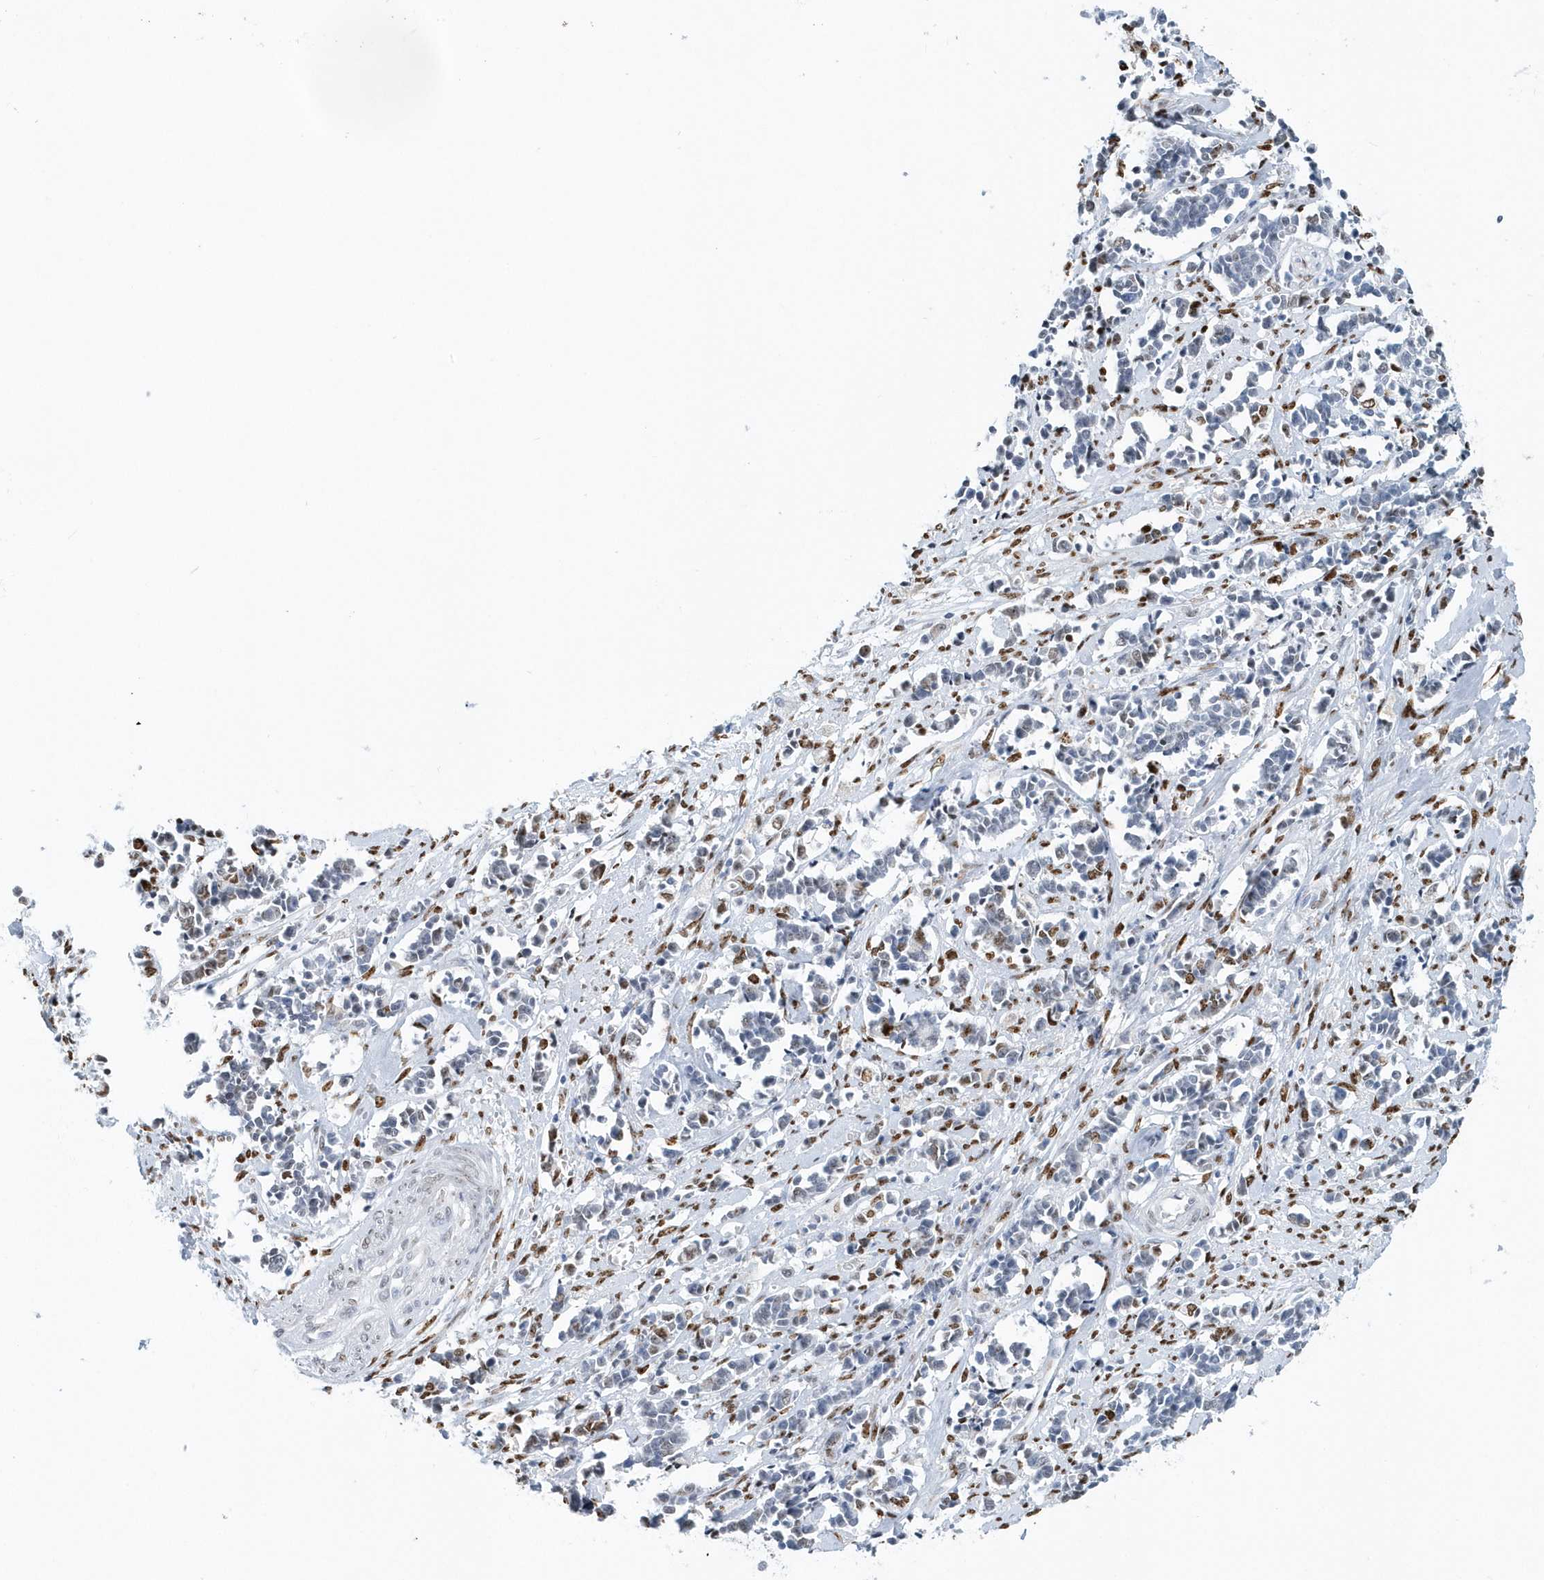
{"staining": {"intensity": "moderate", "quantity": "<25%", "location": "nuclear"}, "tissue": "cervical cancer", "cell_type": "Tumor cells", "image_type": "cancer", "snomed": [{"axis": "morphology", "description": "Normal tissue, NOS"}, {"axis": "morphology", "description": "Squamous cell carcinoma, NOS"}, {"axis": "topography", "description": "Cervix"}], "caption": "Squamous cell carcinoma (cervical) stained with immunohistochemistry (IHC) exhibits moderate nuclear positivity in approximately <25% of tumor cells.", "gene": "MACROH2A2", "patient": {"sex": "female", "age": 35}}